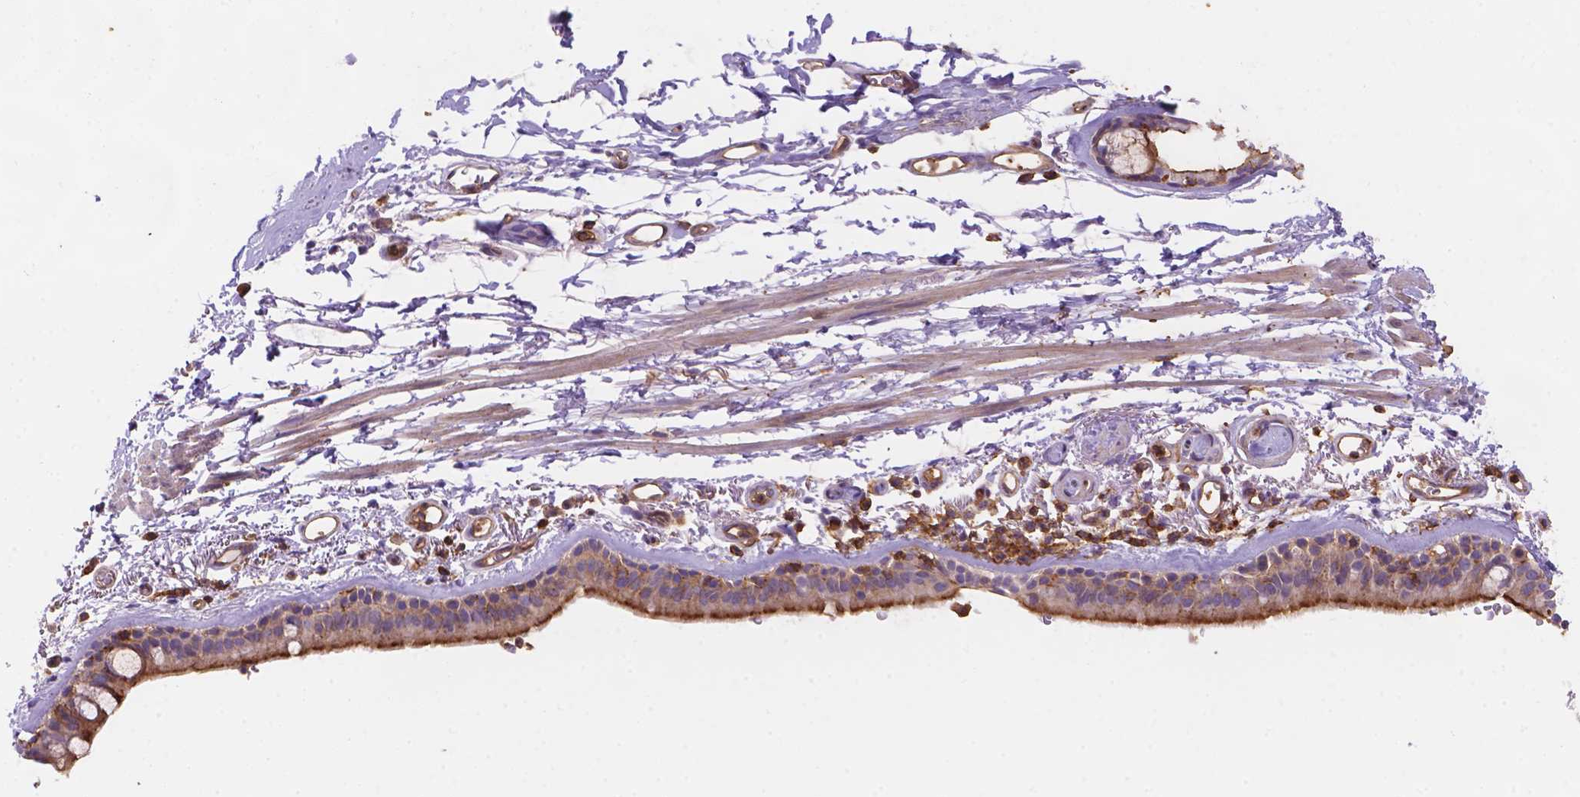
{"staining": {"intensity": "moderate", "quantity": ">75%", "location": "cytoplasmic/membranous"}, "tissue": "bronchus", "cell_type": "Respiratory epithelial cells", "image_type": "normal", "snomed": [{"axis": "morphology", "description": "Normal tissue, NOS"}, {"axis": "topography", "description": "Lymph node"}, {"axis": "topography", "description": "Bronchus"}], "caption": "This is a micrograph of immunohistochemistry staining of benign bronchus, which shows moderate staining in the cytoplasmic/membranous of respiratory epithelial cells.", "gene": "DMWD", "patient": {"sex": "female", "age": 70}}